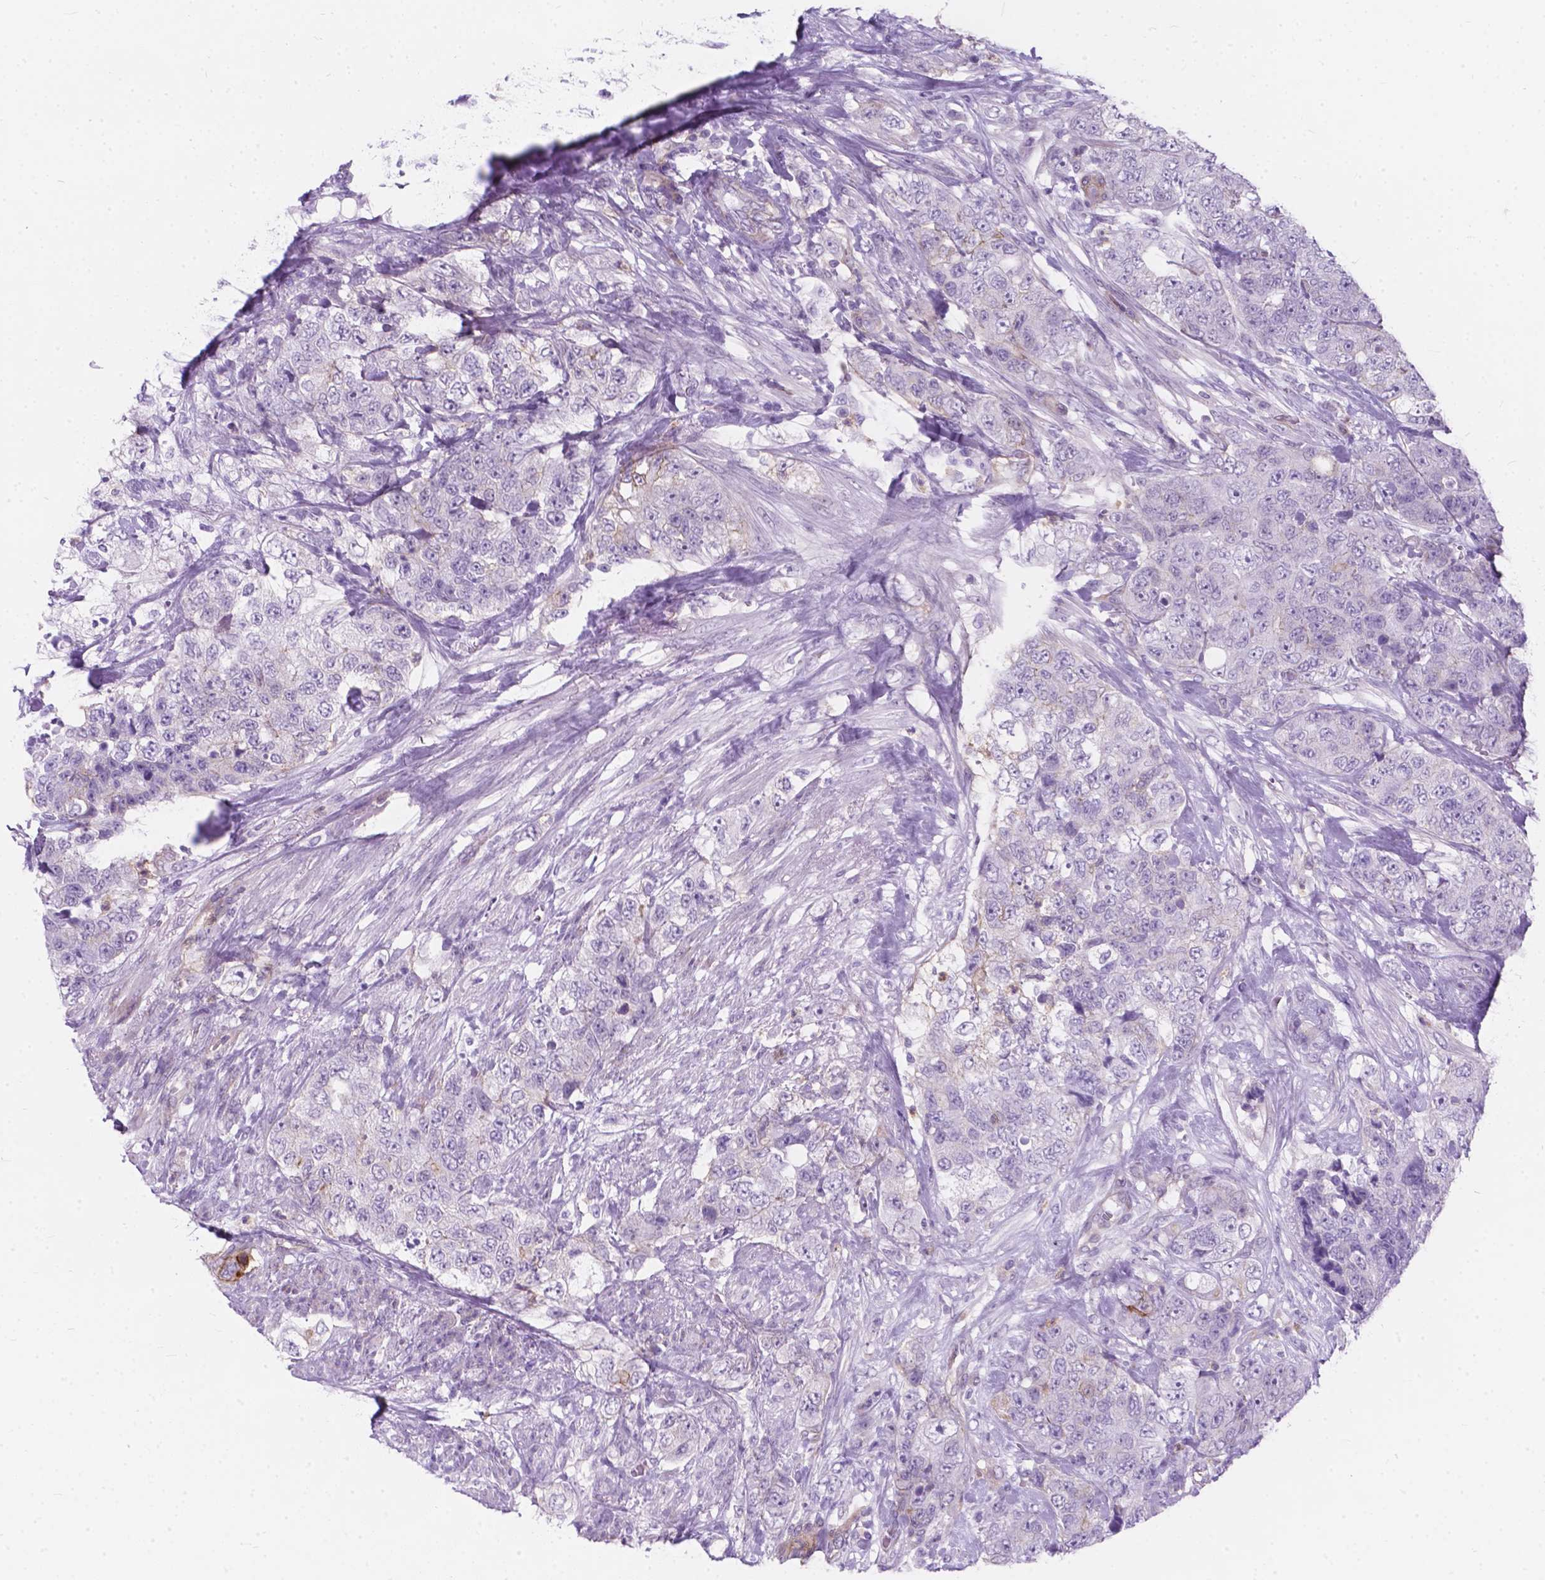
{"staining": {"intensity": "negative", "quantity": "none", "location": "none"}, "tissue": "urothelial cancer", "cell_type": "Tumor cells", "image_type": "cancer", "snomed": [{"axis": "morphology", "description": "Urothelial carcinoma, High grade"}, {"axis": "topography", "description": "Urinary bladder"}], "caption": "Urothelial cancer was stained to show a protein in brown. There is no significant staining in tumor cells.", "gene": "KIAA0040", "patient": {"sex": "female", "age": 78}}